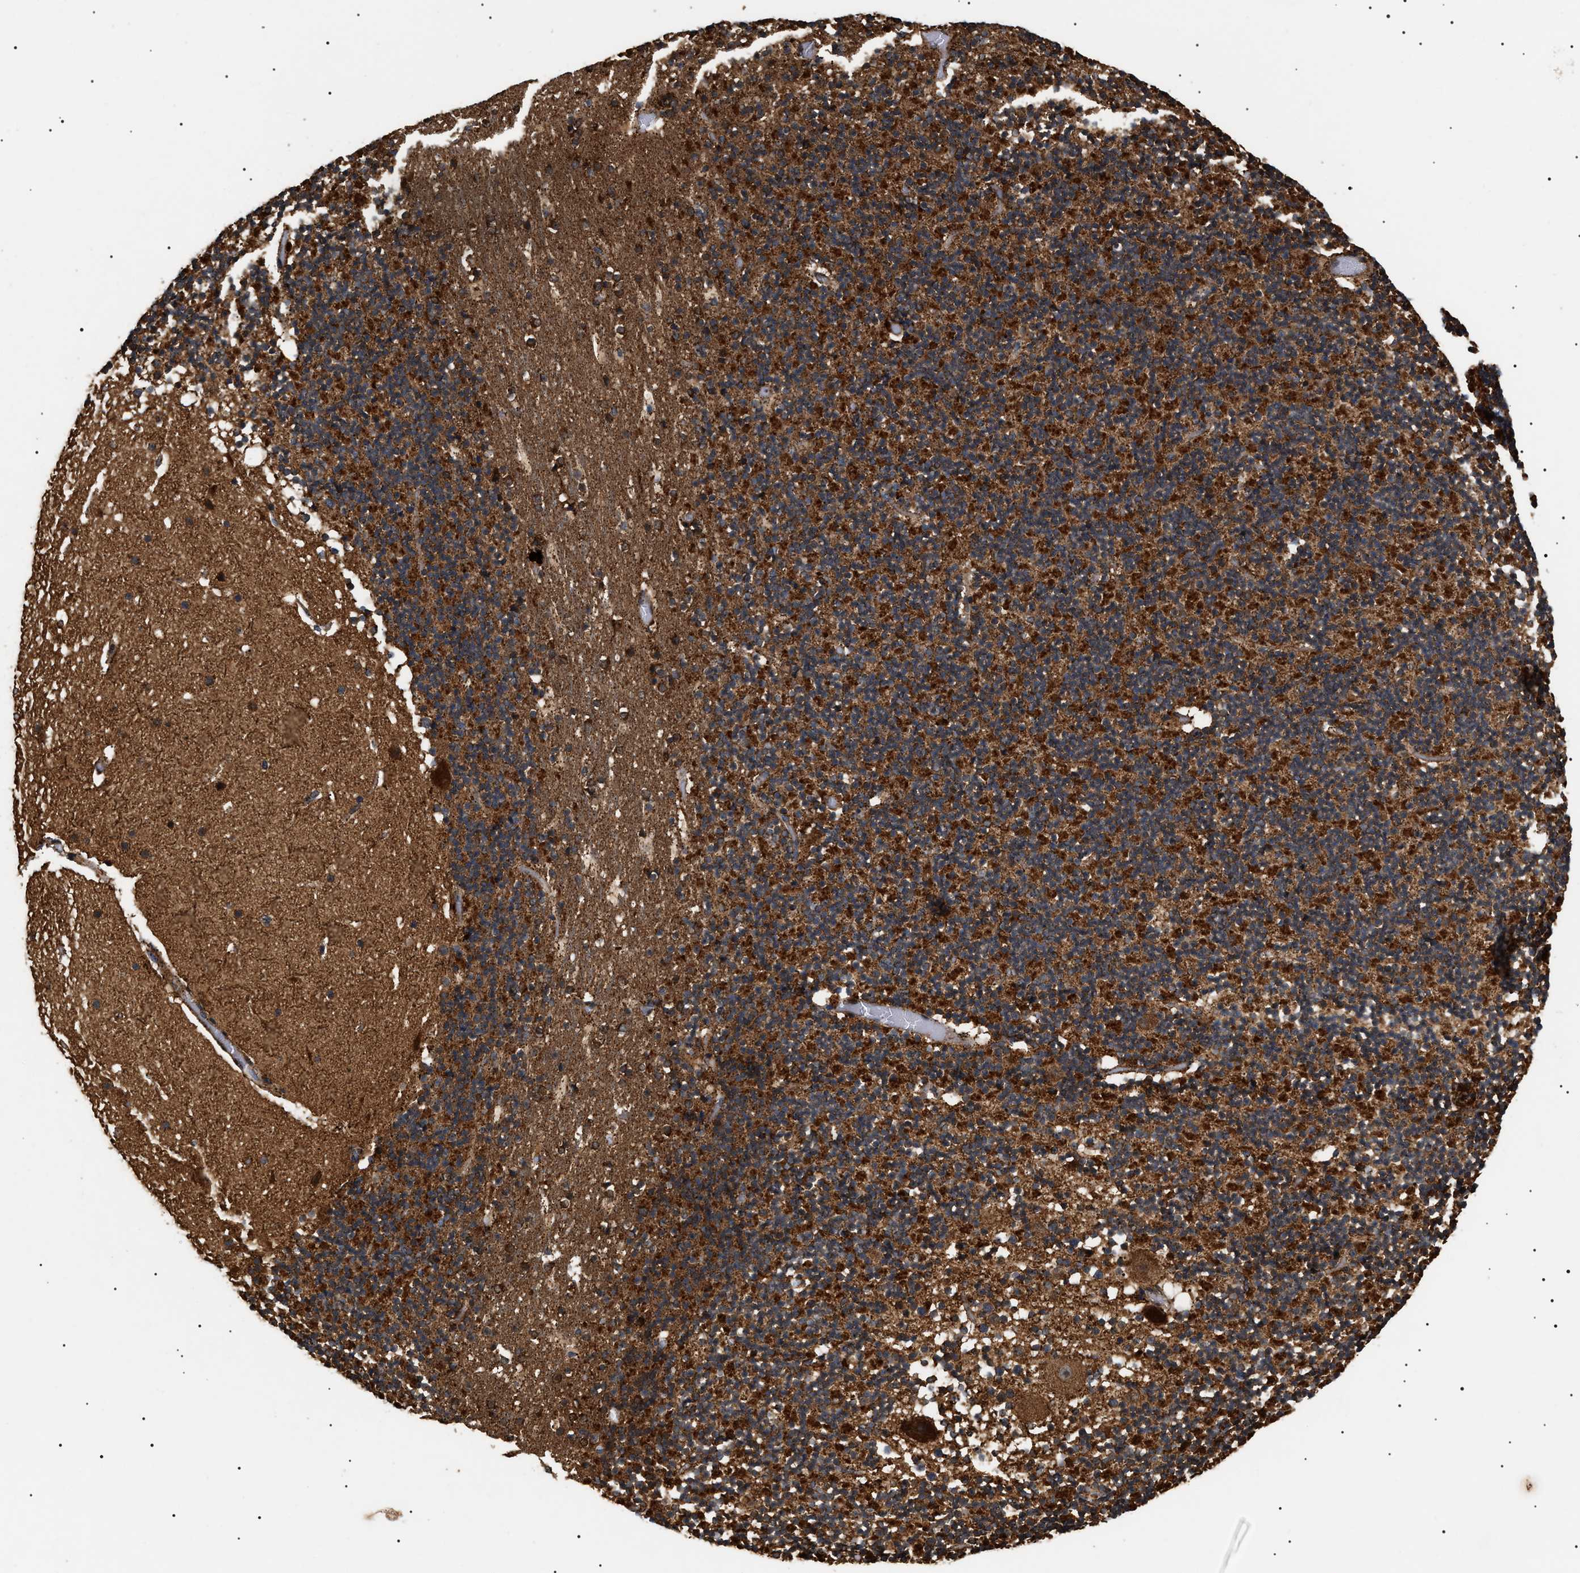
{"staining": {"intensity": "strong", "quantity": ">75%", "location": "cytoplasmic/membranous"}, "tissue": "cerebellum", "cell_type": "Cells in granular layer", "image_type": "normal", "snomed": [{"axis": "morphology", "description": "Normal tissue, NOS"}, {"axis": "topography", "description": "Cerebellum"}], "caption": "Protein staining by immunohistochemistry (IHC) reveals strong cytoplasmic/membranous expression in approximately >75% of cells in granular layer in benign cerebellum. (DAB (3,3'-diaminobenzidine) IHC, brown staining for protein, blue staining for nuclei).", "gene": "ZBTB26", "patient": {"sex": "male", "age": 57}}